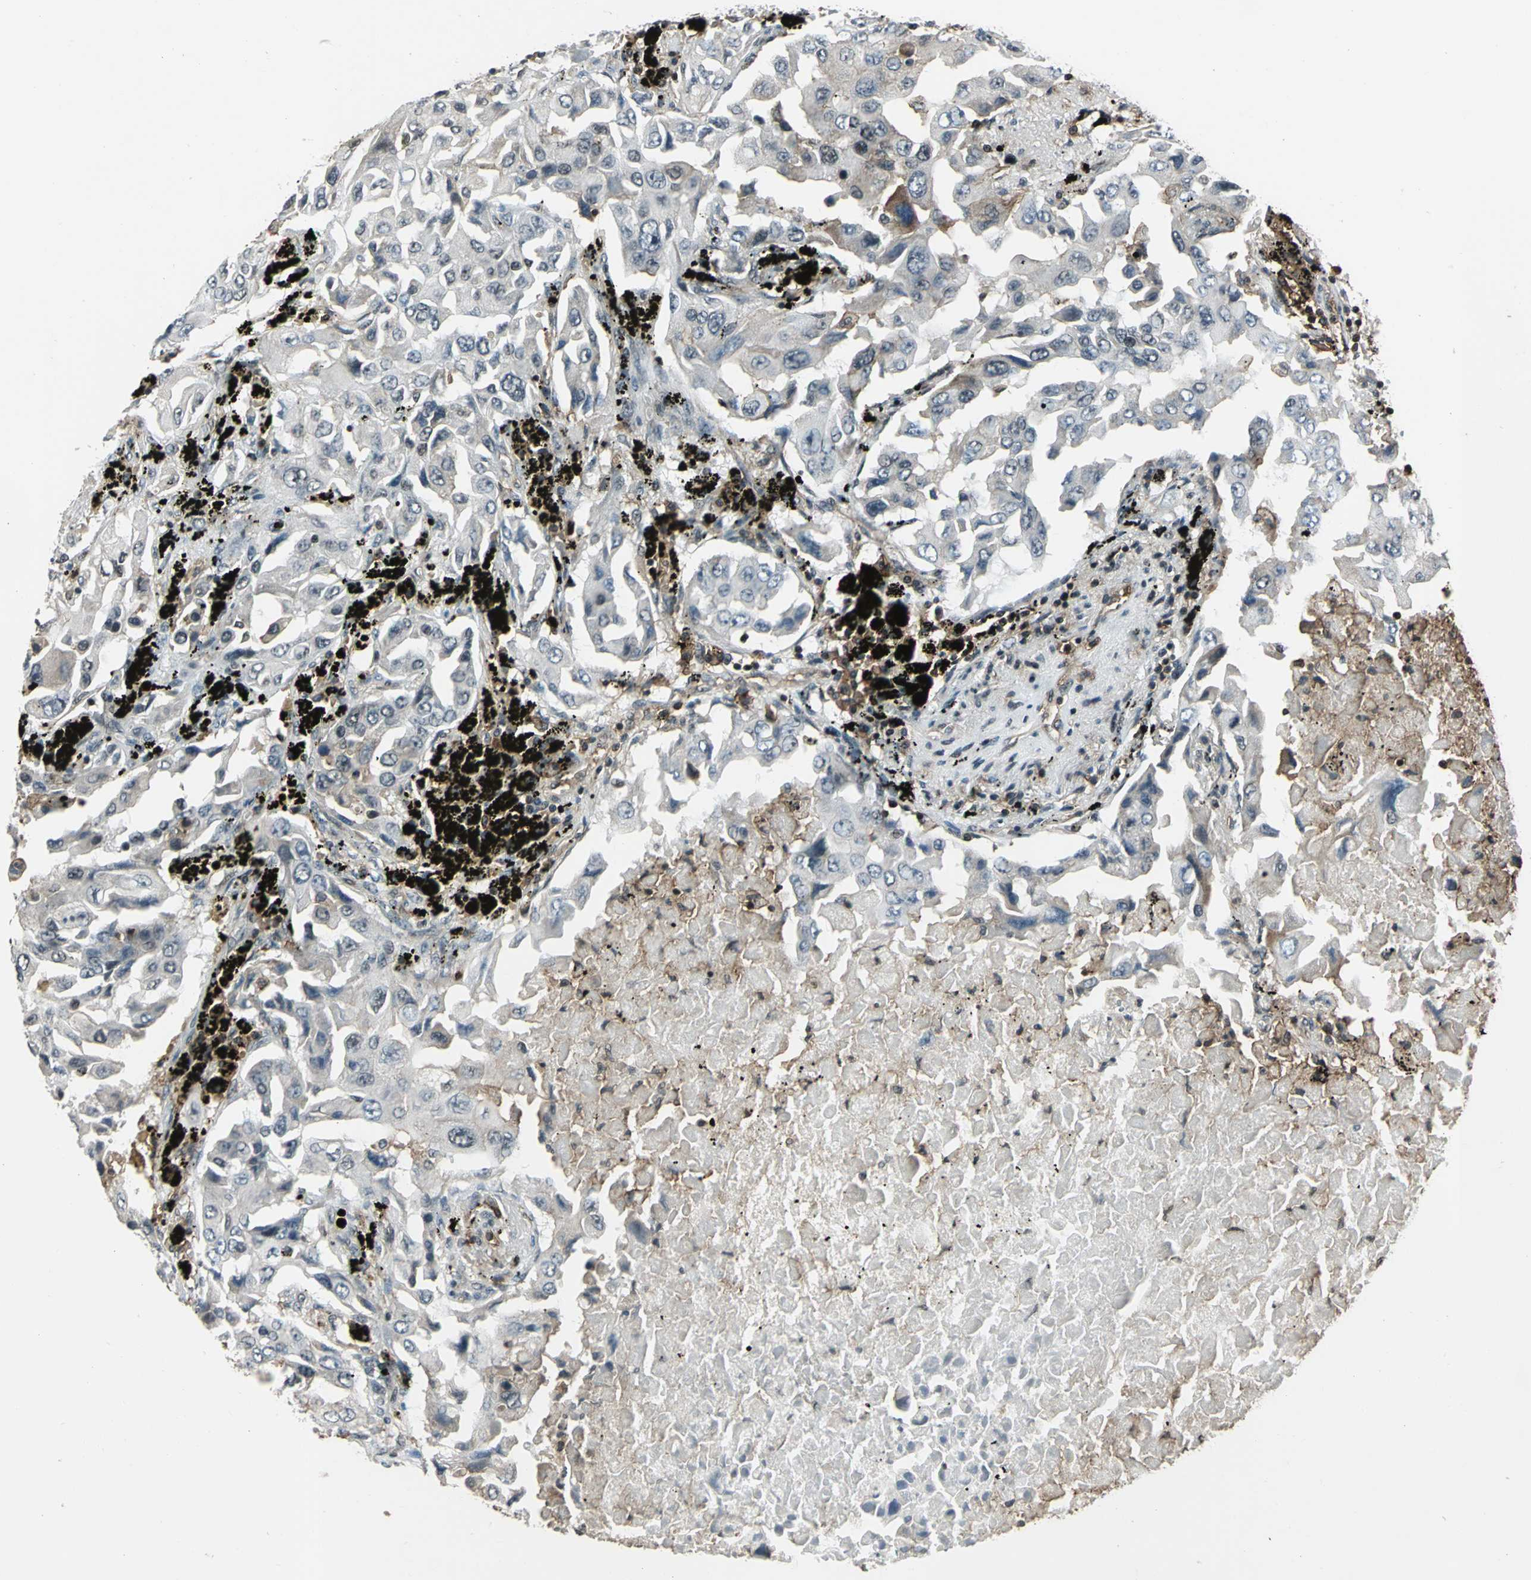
{"staining": {"intensity": "weak", "quantity": "<25%", "location": "cytoplasmic/membranous"}, "tissue": "lung cancer", "cell_type": "Tumor cells", "image_type": "cancer", "snomed": [{"axis": "morphology", "description": "Adenocarcinoma, NOS"}, {"axis": "topography", "description": "Lung"}], "caption": "High magnification brightfield microscopy of lung cancer stained with DAB (brown) and counterstained with hematoxylin (blue): tumor cells show no significant expression.", "gene": "NR2C2", "patient": {"sex": "female", "age": 65}}